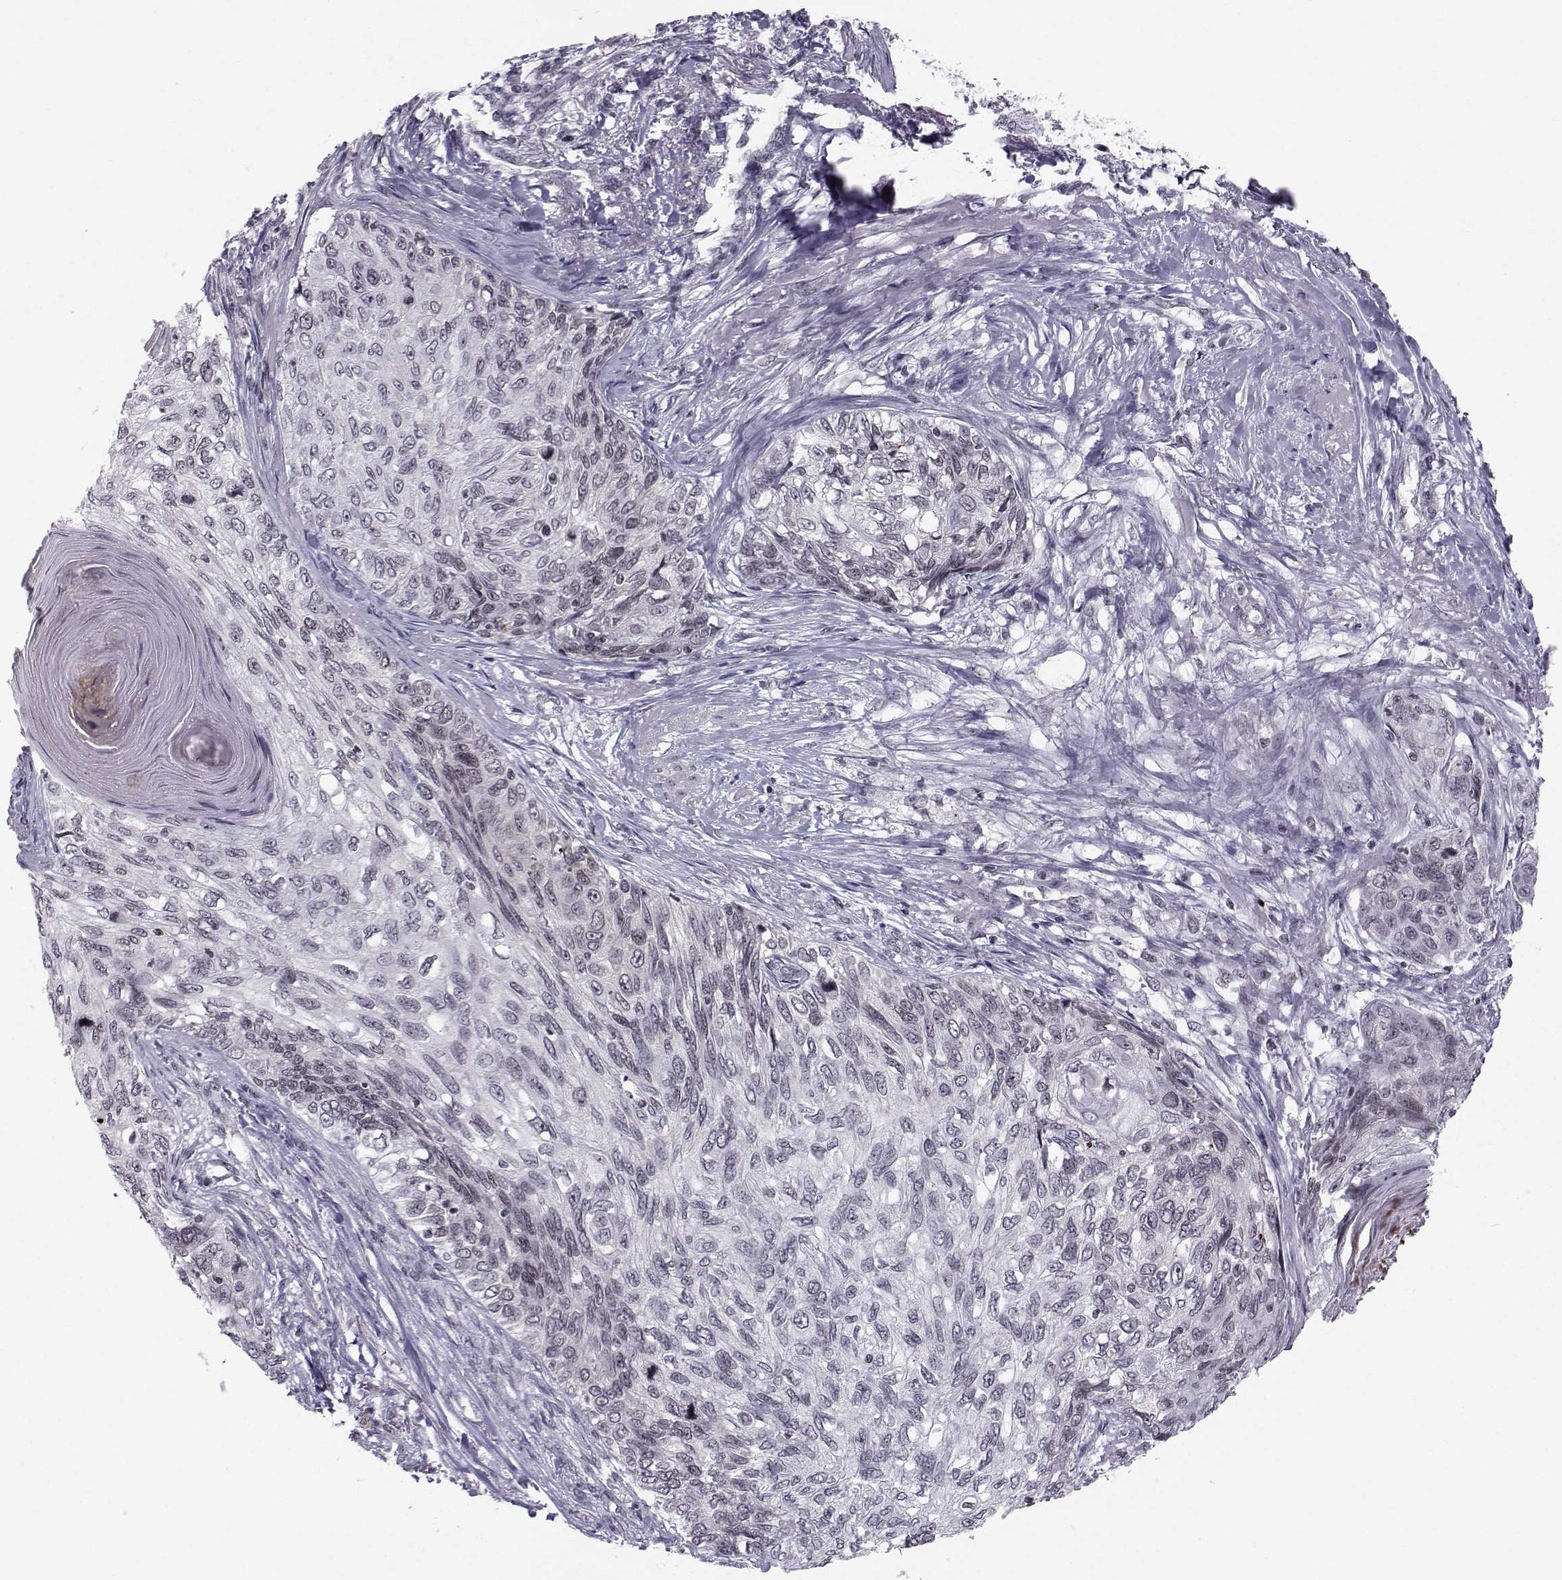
{"staining": {"intensity": "negative", "quantity": "none", "location": "none"}, "tissue": "skin cancer", "cell_type": "Tumor cells", "image_type": "cancer", "snomed": [{"axis": "morphology", "description": "Squamous cell carcinoma, NOS"}, {"axis": "topography", "description": "Skin"}], "caption": "A photomicrograph of squamous cell carcinoma (skin) stained for a protein exhibits no brown staining in tumor cells.", "gene": "MARCHF4", "patient": {"sex": "male", "age": 92}}